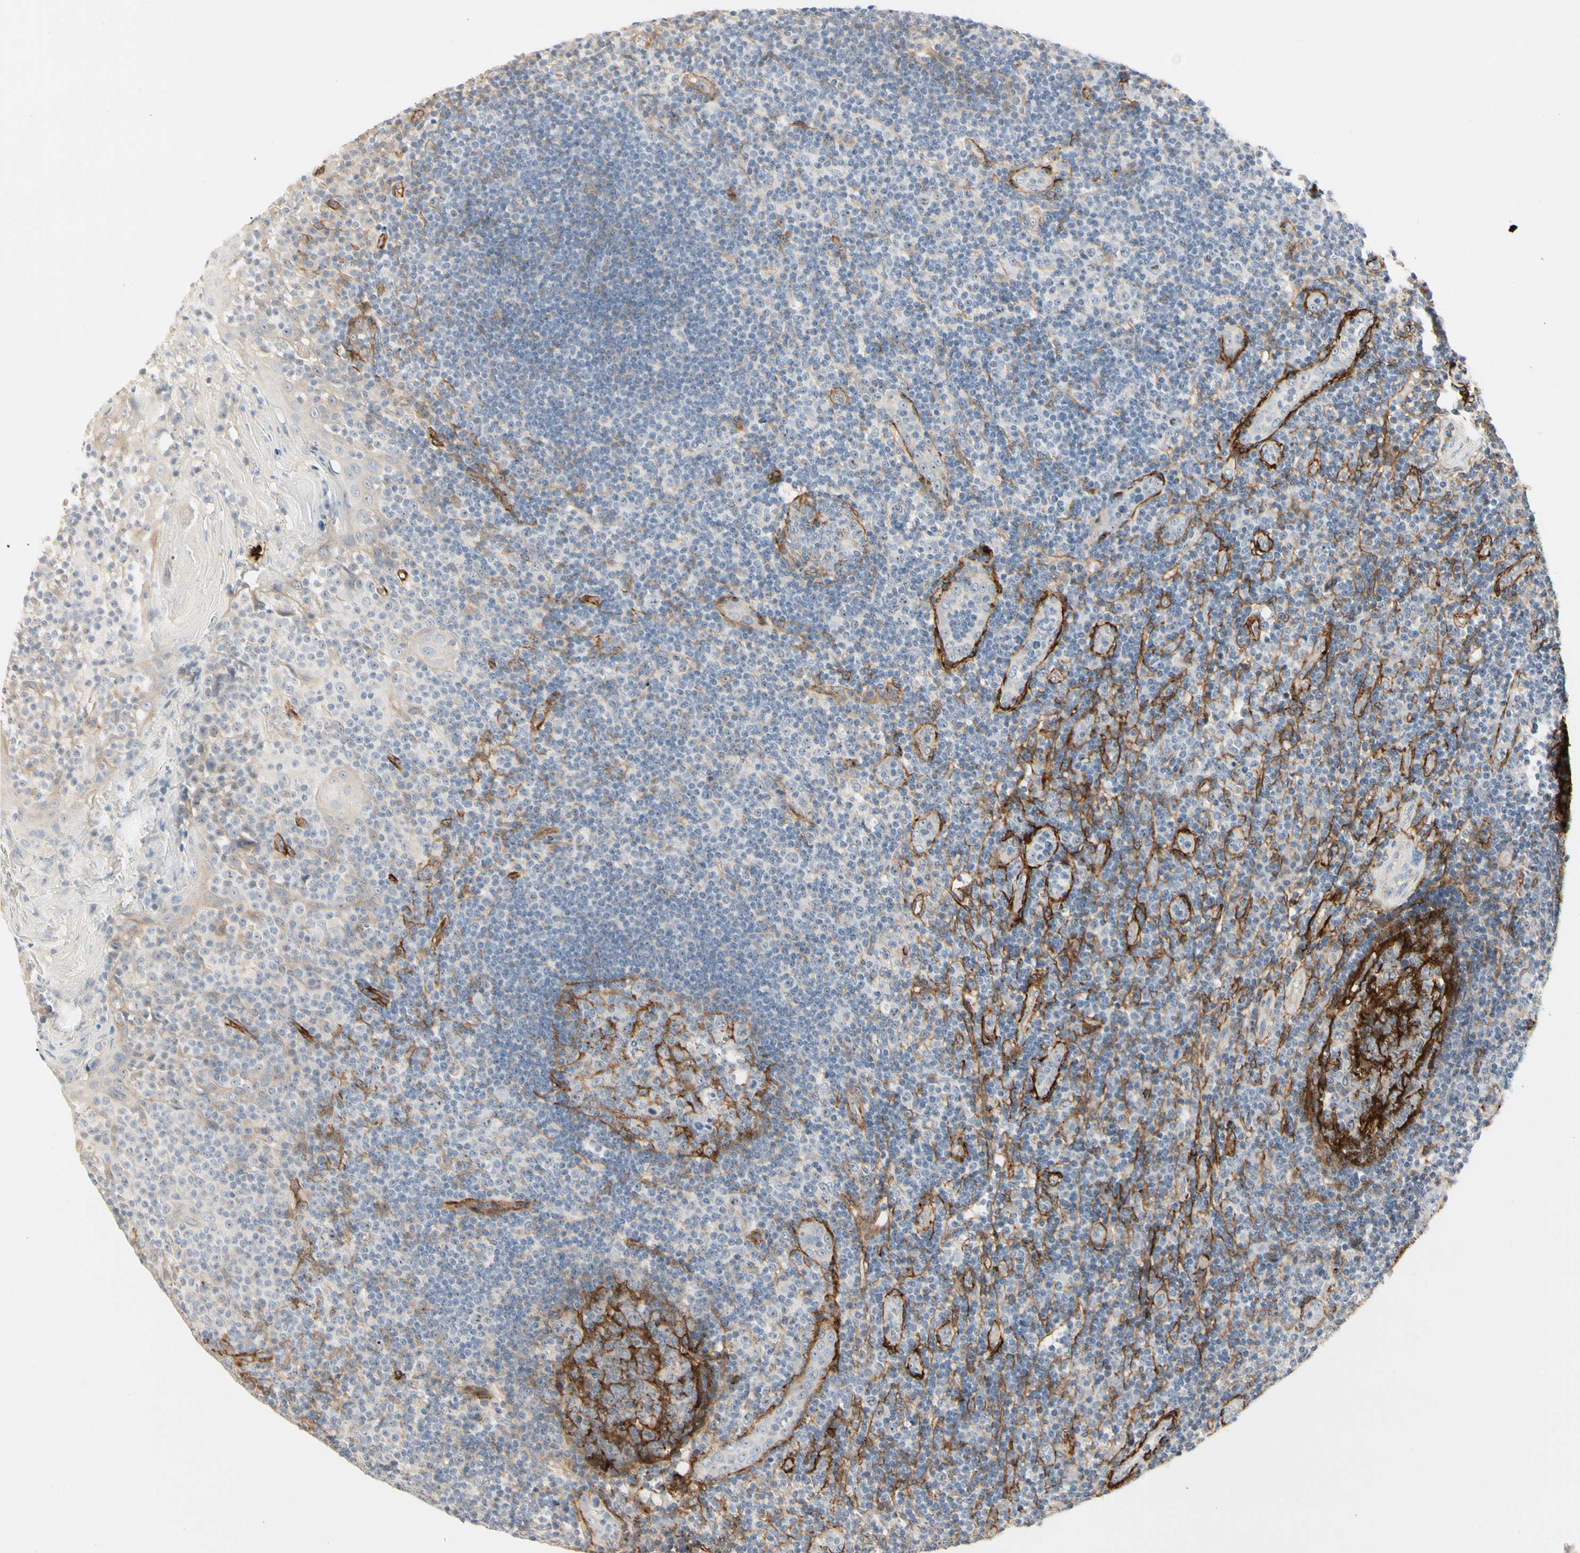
{"staining": {"intensity": "negative", "quantity": "none", "location": "none"}, "tissue": "tonsil", "cell_type": "Germinal center cells", "image_type": "normal", "snomed": [{"axis": "morphology", "description": "Normal tissue, NOS"}, {"axis": "topography", "description": "Tonsil"}], "caption": "IHC histopathology image of unremarkable tonsil: human tonsil stained with DAB reveals no significant protein positivity in germinal center cells. (DAB (3,3'-diaminobenzidine) IHC with hematoxylin counter stain).", "gene": "GGT5", "patient": {"sex": "female", "age": 40}}